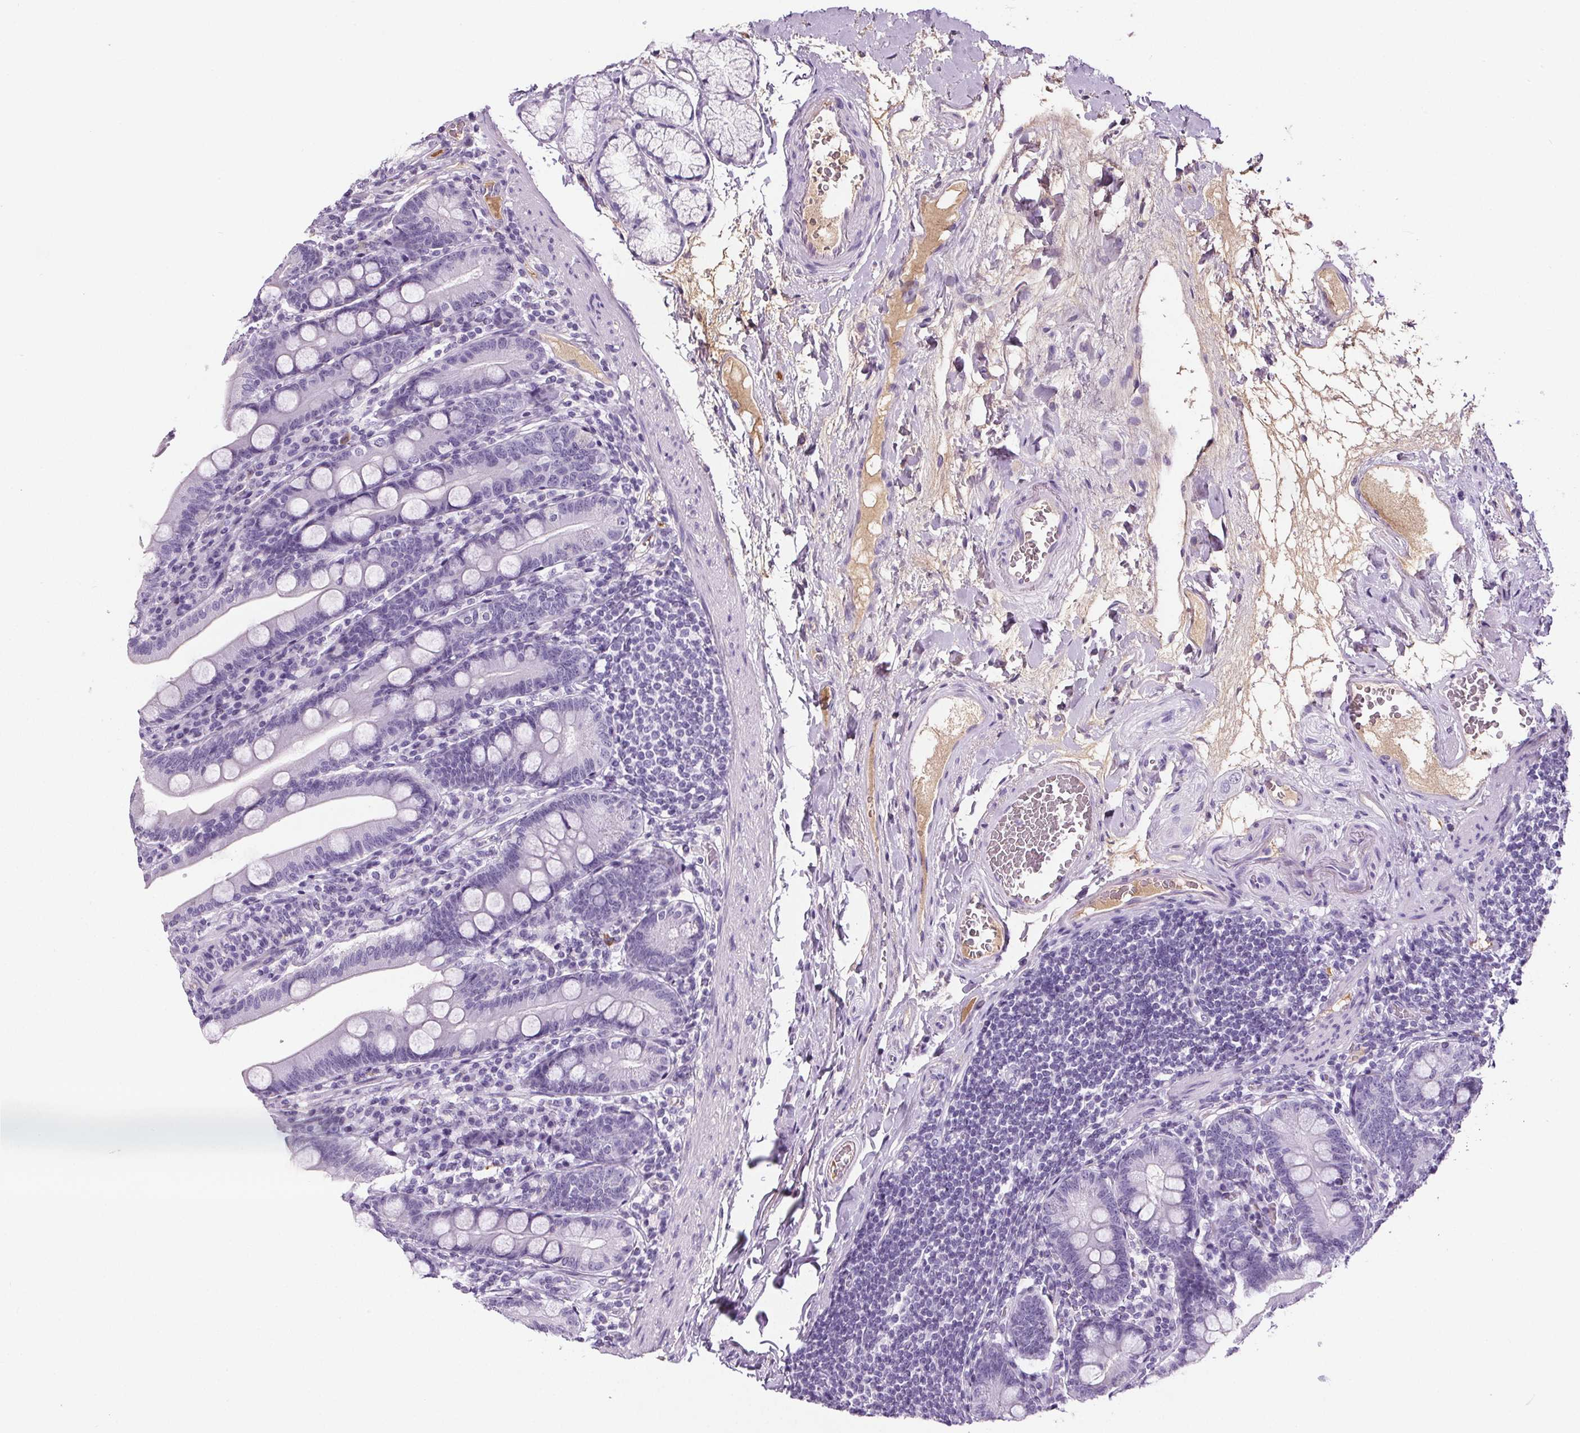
{"staining": {"intensity": "negative", "quantity": "none", "location": "none"}, "tissue": "duodenum", "cell_type": "Glandular cells", "image_type": "normal", "snomed": [{"axis": "morphology", "description": "Normal tissue, NOS"}, {"axis": "topography", "description": "Duodenum"}], "caption": "Immunohistochemistry (IHC) photomicrograph of unremarkable human duodenum stained for a protein (brown), which displays no positivity in glandular cells.", "gene": "CD5L", "patient": {"sex": "female", "age": 67}}